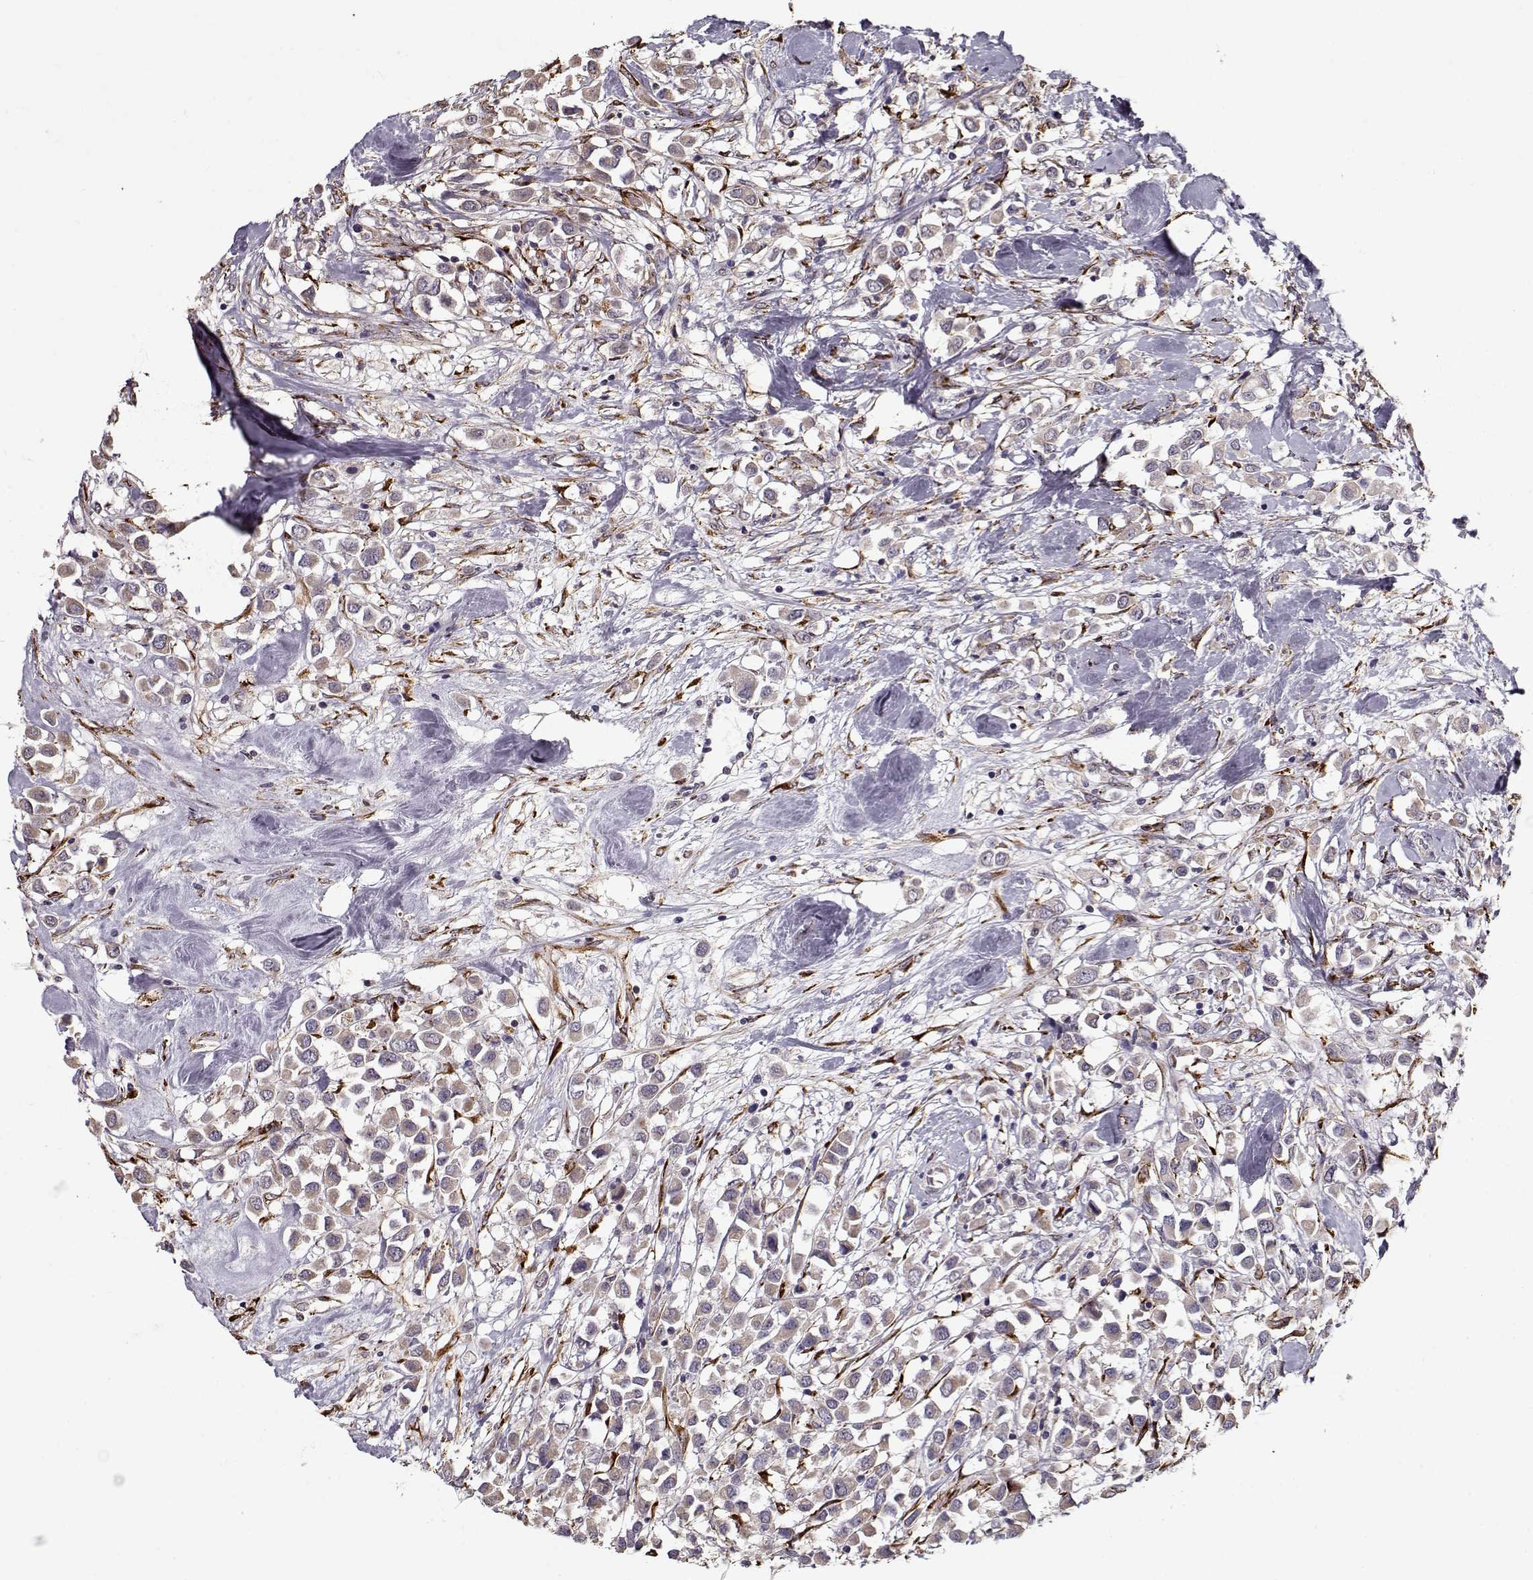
{"staining": {"intensity": "weak", "quantity": ">75%", "location": "cytoplasmic/membranous"}, "tissue": "breast cancer", "cell_type": "Tumor cells", "image_type": "cancer", "snomed": [{"axis": "morphology", "description": "Duct carcinoma"}, {"axis": "topography", "description": "Breast"}], "caption": "Immunohistochemistry (IHC) histopathology image of human breast cancer (invasive ductal carcinoma) stained for a protein (brown), which reveals low levels of weak cytoplasmic/membranous positivity in approximately >75% of tumor cells.", "gene": "IMMP1L", "patient": {"sex": "female", "age": 61}}